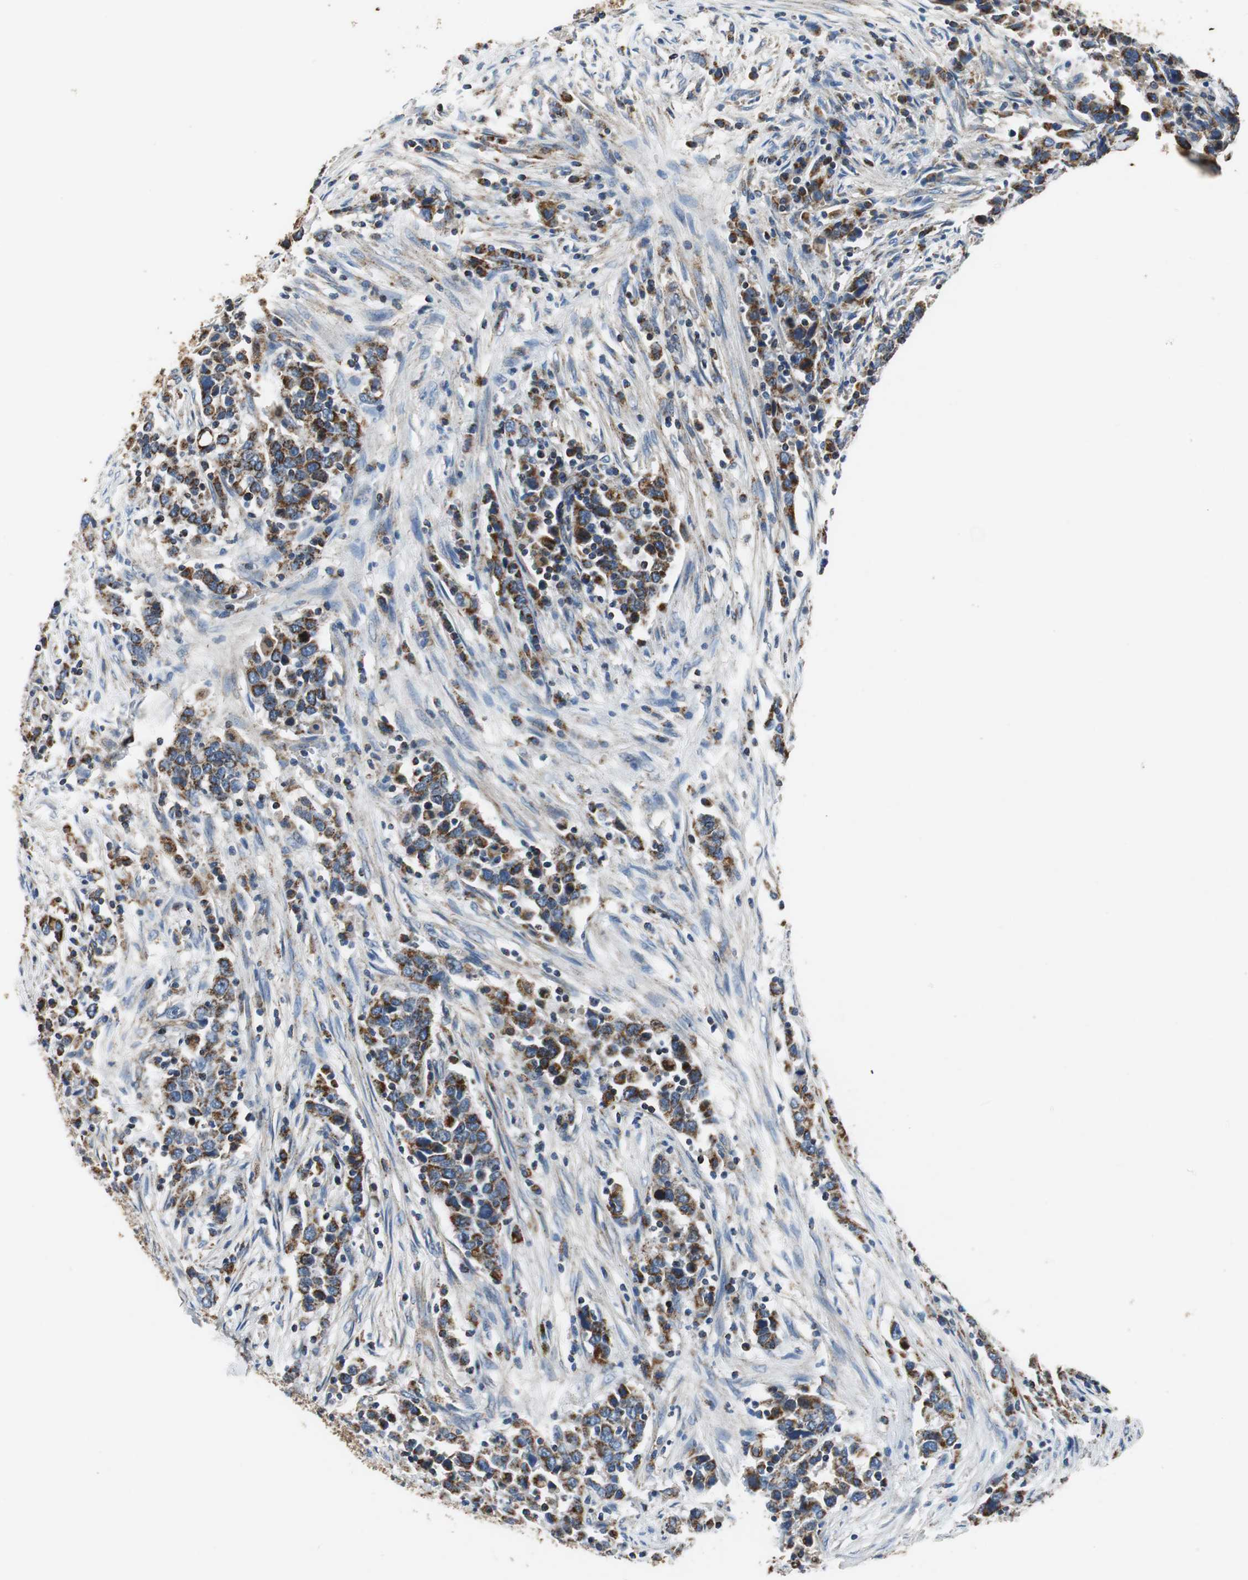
{"staining": {"intensity": "strong", "quantity": ">75%", "location": "cytoplasmic/membranous"}, "tissue": "urothelial cancer", "cell_type": "Tumor cells", "image_type": "cancer", "snomed": [{"axis": "morphology", "description": "Urothelial carcinoma, High grade"}, {"axis": "topography", "description": "Urinary bladder"}], "caption": "Immunohistochemical staining of human urothelial cancer reveals high levels of strong cytoplasmic/membranous expression in about >75% of tumor cells.", "gene": "GSTK1", "patient": {"sex": "male", "age": 61}}